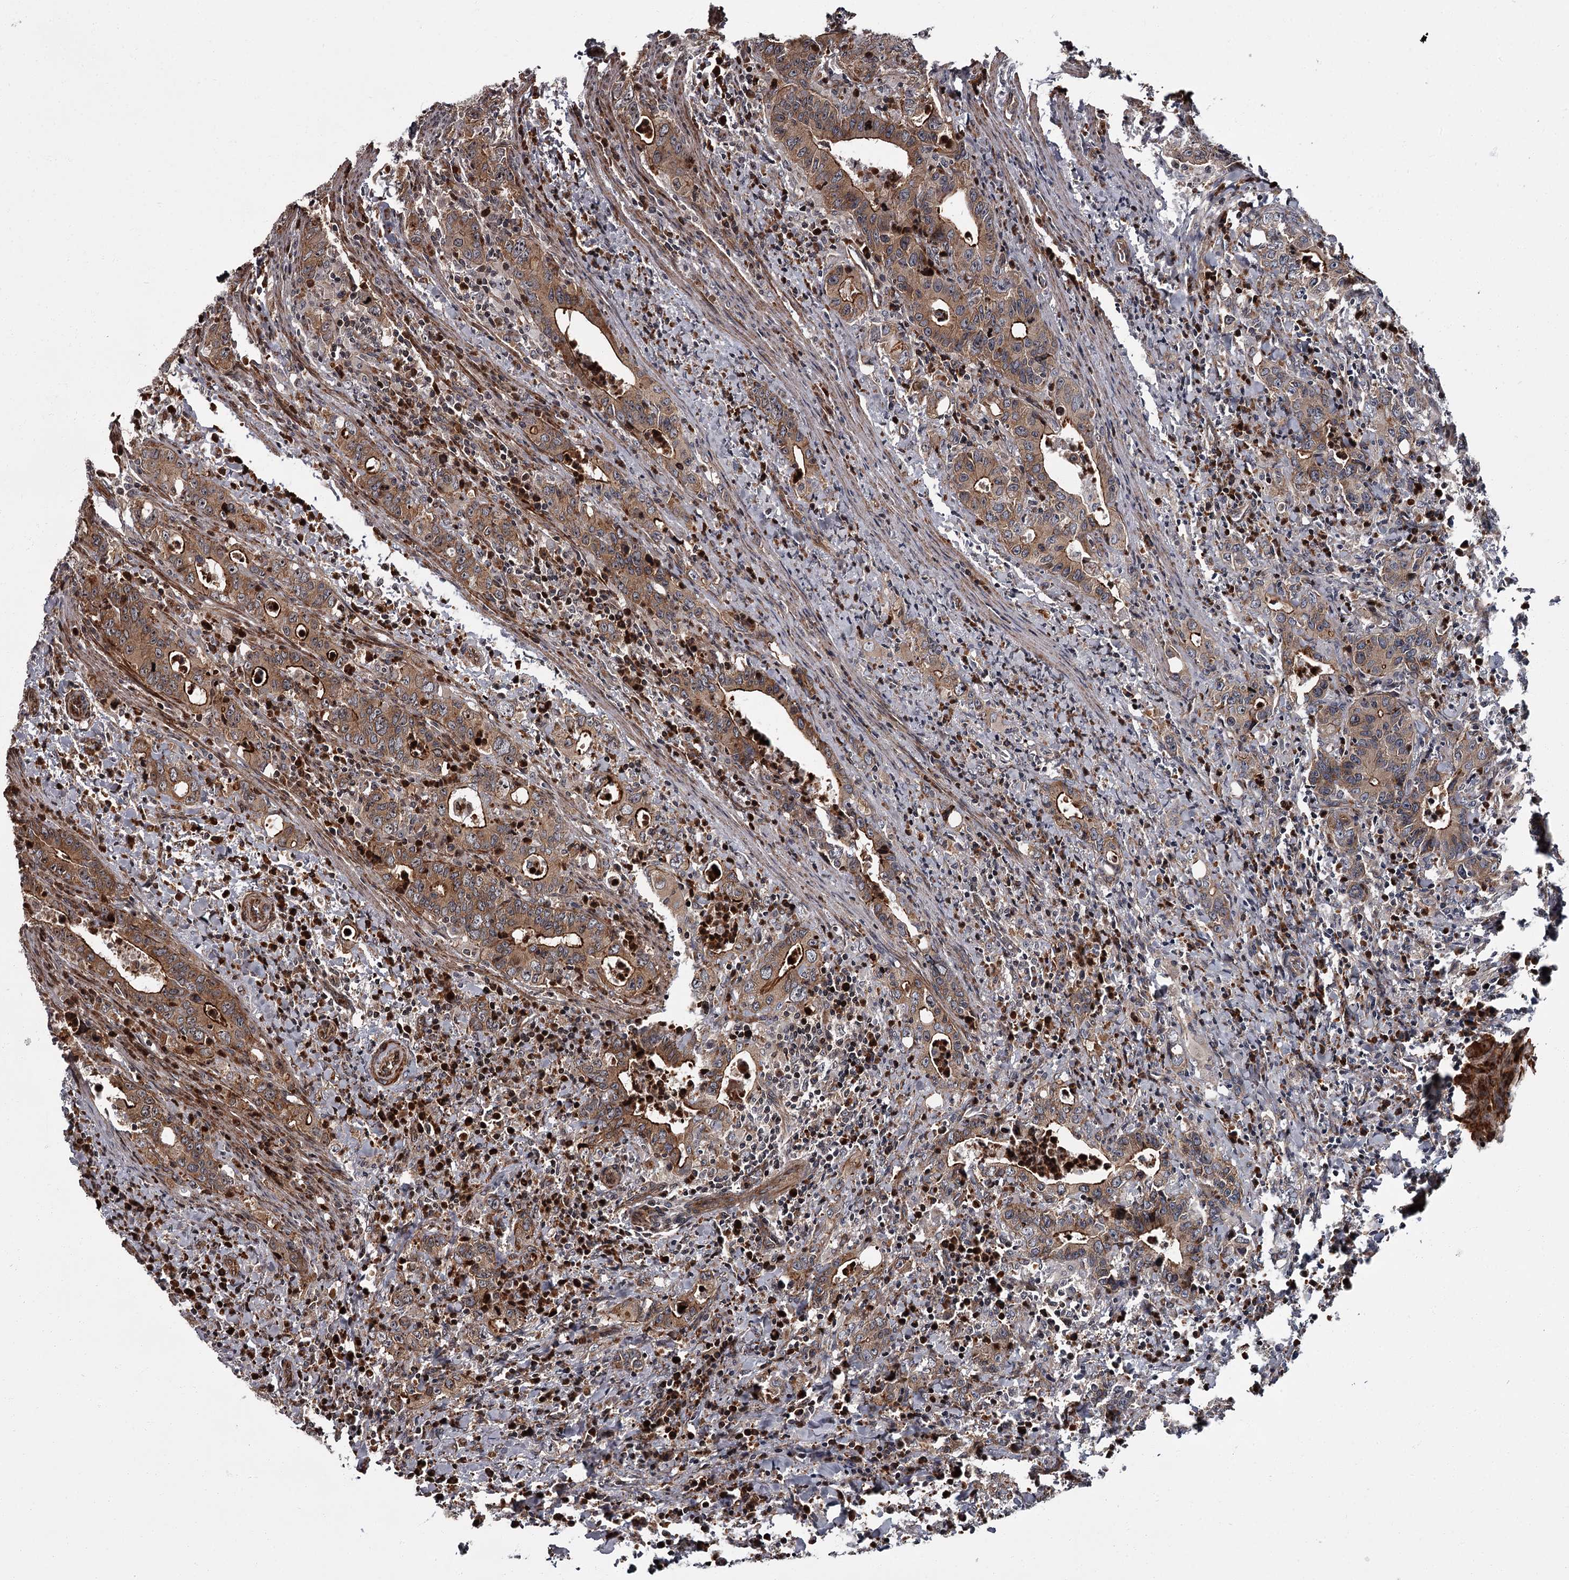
{"staining": {"intensity": "moderate", "quantity": "25%-75%", "location": "cytoplasmic/membranous"}, "tissue": "colorectal cancer", "cell_type": "Tumor cells", "image_type": "cancer", "snomed": [{"axis": "morphology", "description": "Adenocarcinoma, NOS"}, {"axis": "topography", "description": "Colon"}], "caption": "Immunohistochemical staining of colorectal cancer (adenocarcinoma) shows medium levels of moderate cytoplasmic/membranous protein positivity in about 25%-75% of tumor cells.", "gene": "THAP9", "patient": {"sex": "female", "age": 75}}